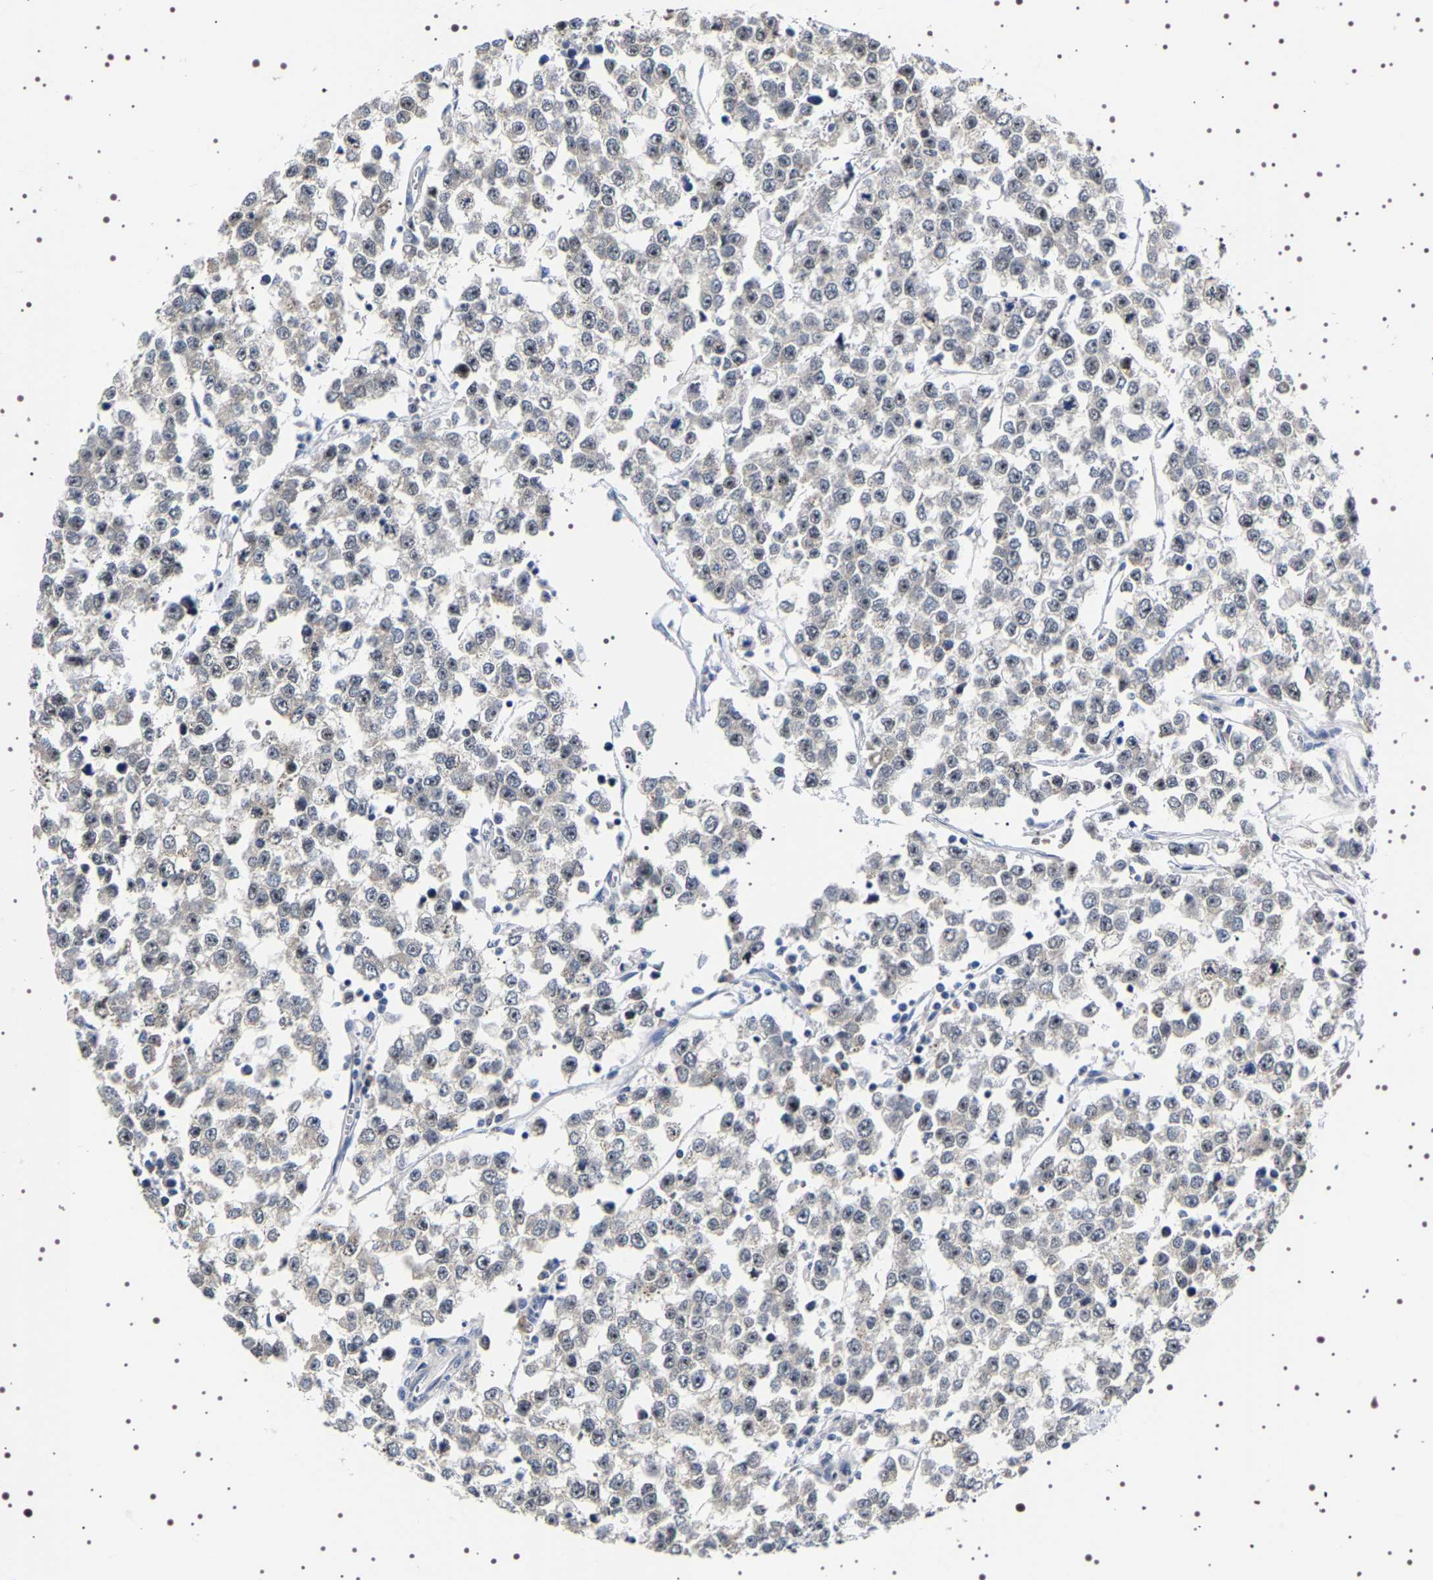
{"staining": {"intensity": "moderate", "quantity": "25%-75%", "location": "nuclear"}, "tissue": "testis cancer", "cell_type": "Tumor cells", "image_type": "cancer", "snomed": [{"axis": "morphology", "description": "Seminoma, NOS"}, {"axis": "morphology", "description": "Carcinoma, Embryonal, NOS"}, {"axis": "topography", "description": "Testis"}], "caption": "DAB (3,3'-diaminobenzidine) immunohistochemical staining of testis cancer (seminoma) exhibits moderate nuclear protein positivity in approximately 25%-75% of tumor cells. Nuclei are stained in blue.", "gene": "GNL3", "patient": {"sex": "male", "age": 52}}